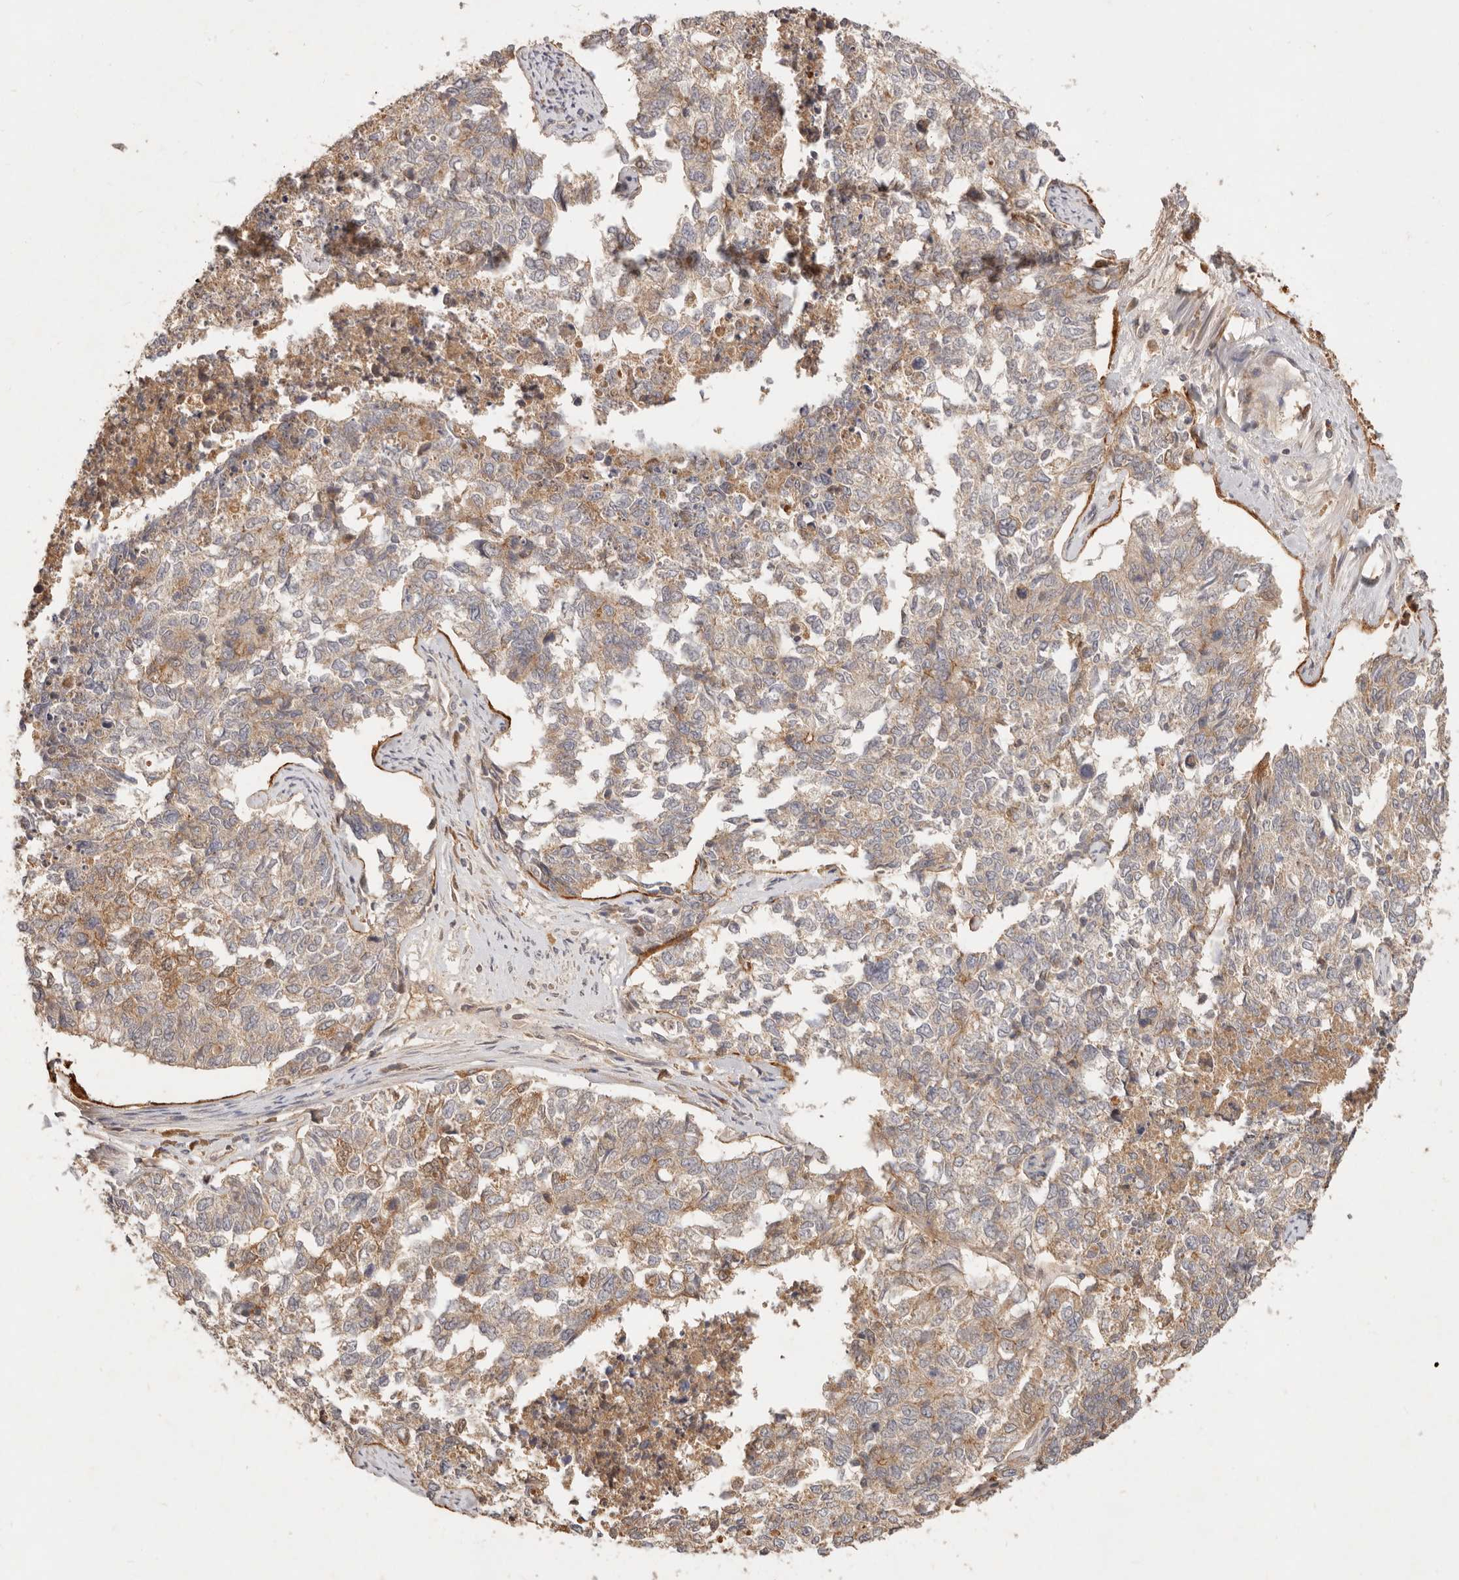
{"staining": {"intensity": "moderate", "quantity": "25%-75%", "location": "cytoplasmic/membranous"}, "tissue": "cervical cancer", "cell_type": "Tumor cells", "image_type": "cancer", "snomed": [{"axis": "morphology", "description": "Squamous cell carcinoma, NOS"}, {"axis": "topography", "description": "Cervix"}], "caption": "There is medium levels of moderate cytoplasmic/membranous positivity in tumor cells of cervical cancer (squamous cell carcinoma), as demonstrated by immunohistochemical staining (brown color).", "gene": "FREM2", "patient": {"sex": "female", "age": 63}}